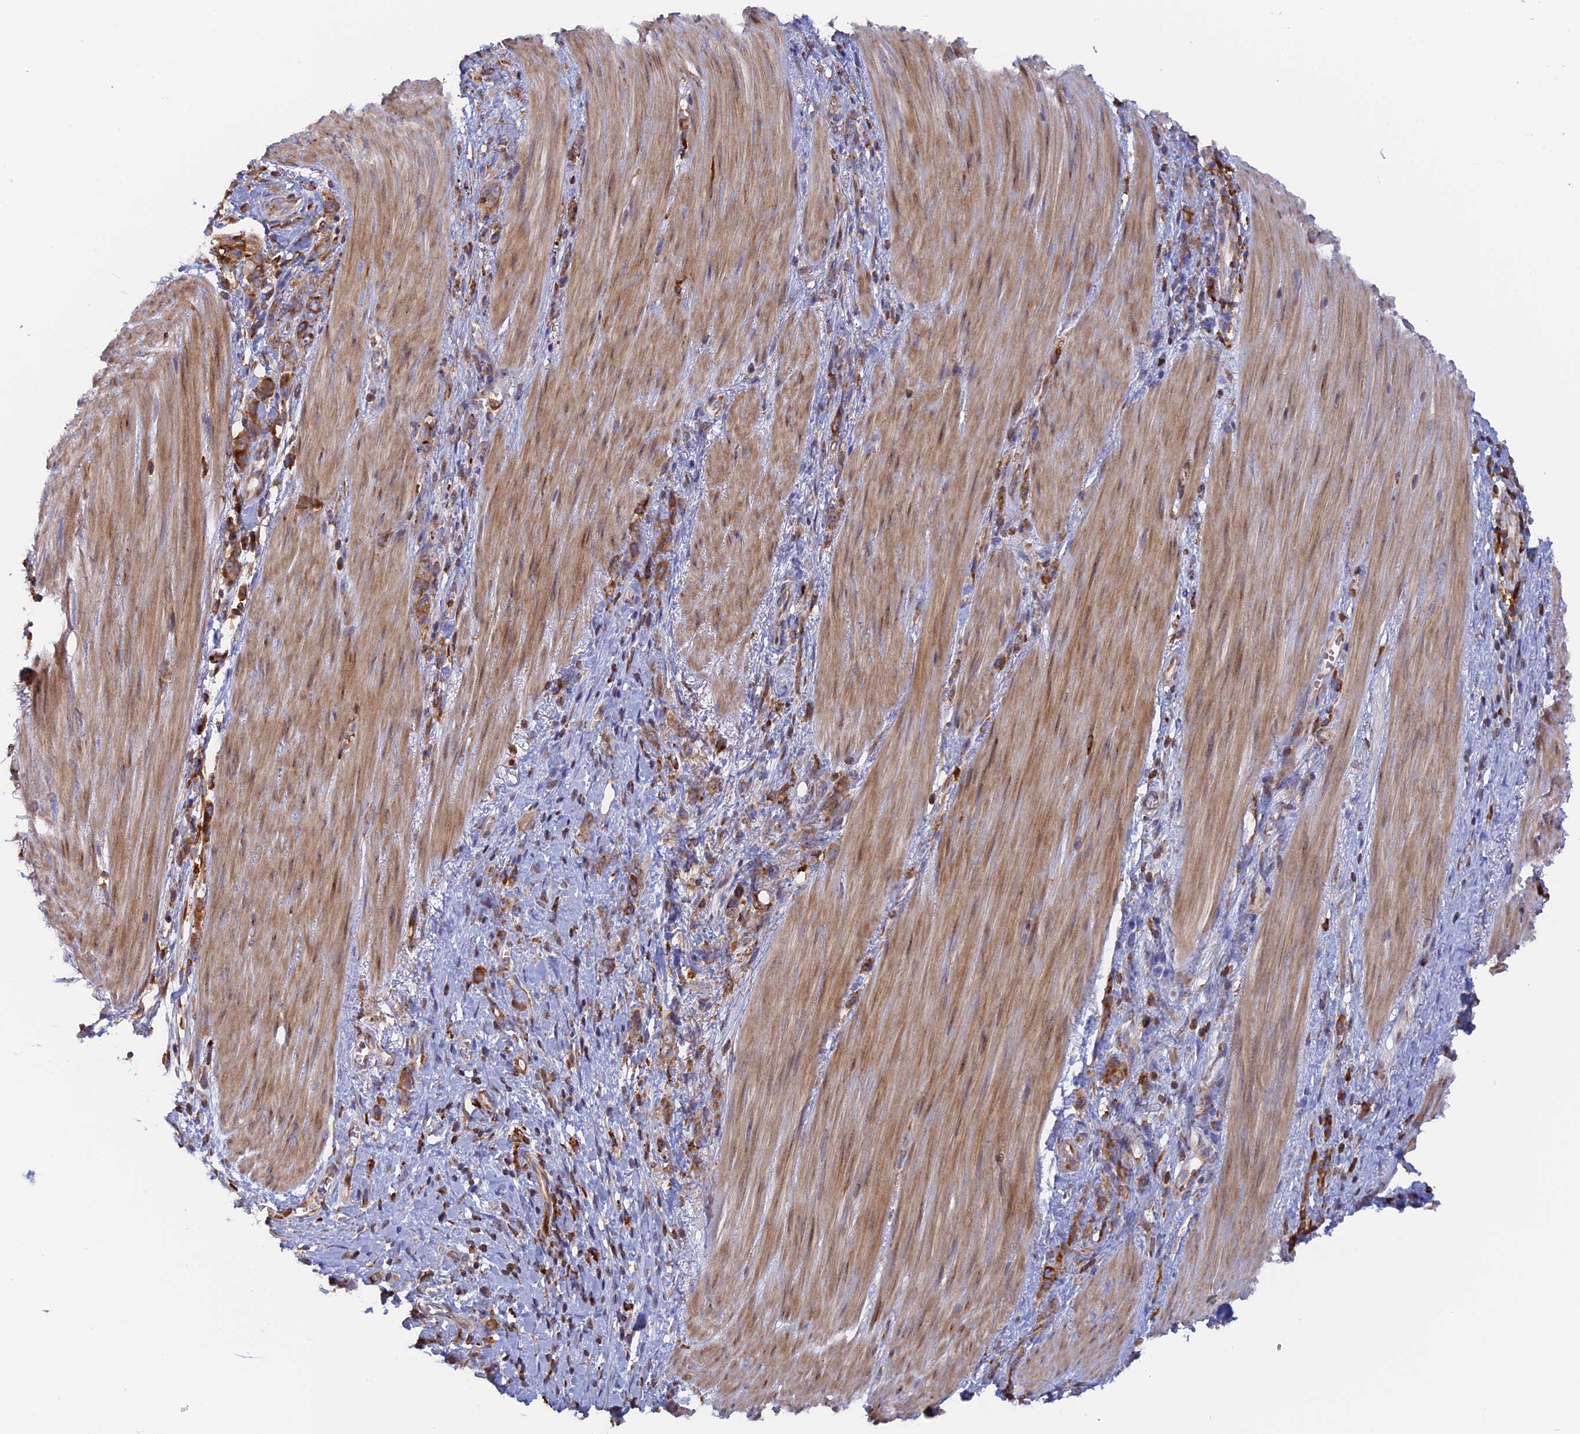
{"staining": {"intensity": "moderate", "quantity": ">75%", "location": "cytoplasmic/membranous"}, "tissue": "stomach cancer", "cell_type": "Tumor cells", "image_type": "cancer", "snomed": [{"axis": "morphology", "description": "Adenocarcinoma, NOS"}, {"axis": "topography", "description": "Stomach"}], "caption": "Stomach cancer (adenocarcinoma) tissue reveals moderate cytoplasmic/membranous expression in about >75% of tumor cells", "gene": "GMIP", "patient": {"sex": "female", "age": 76}}